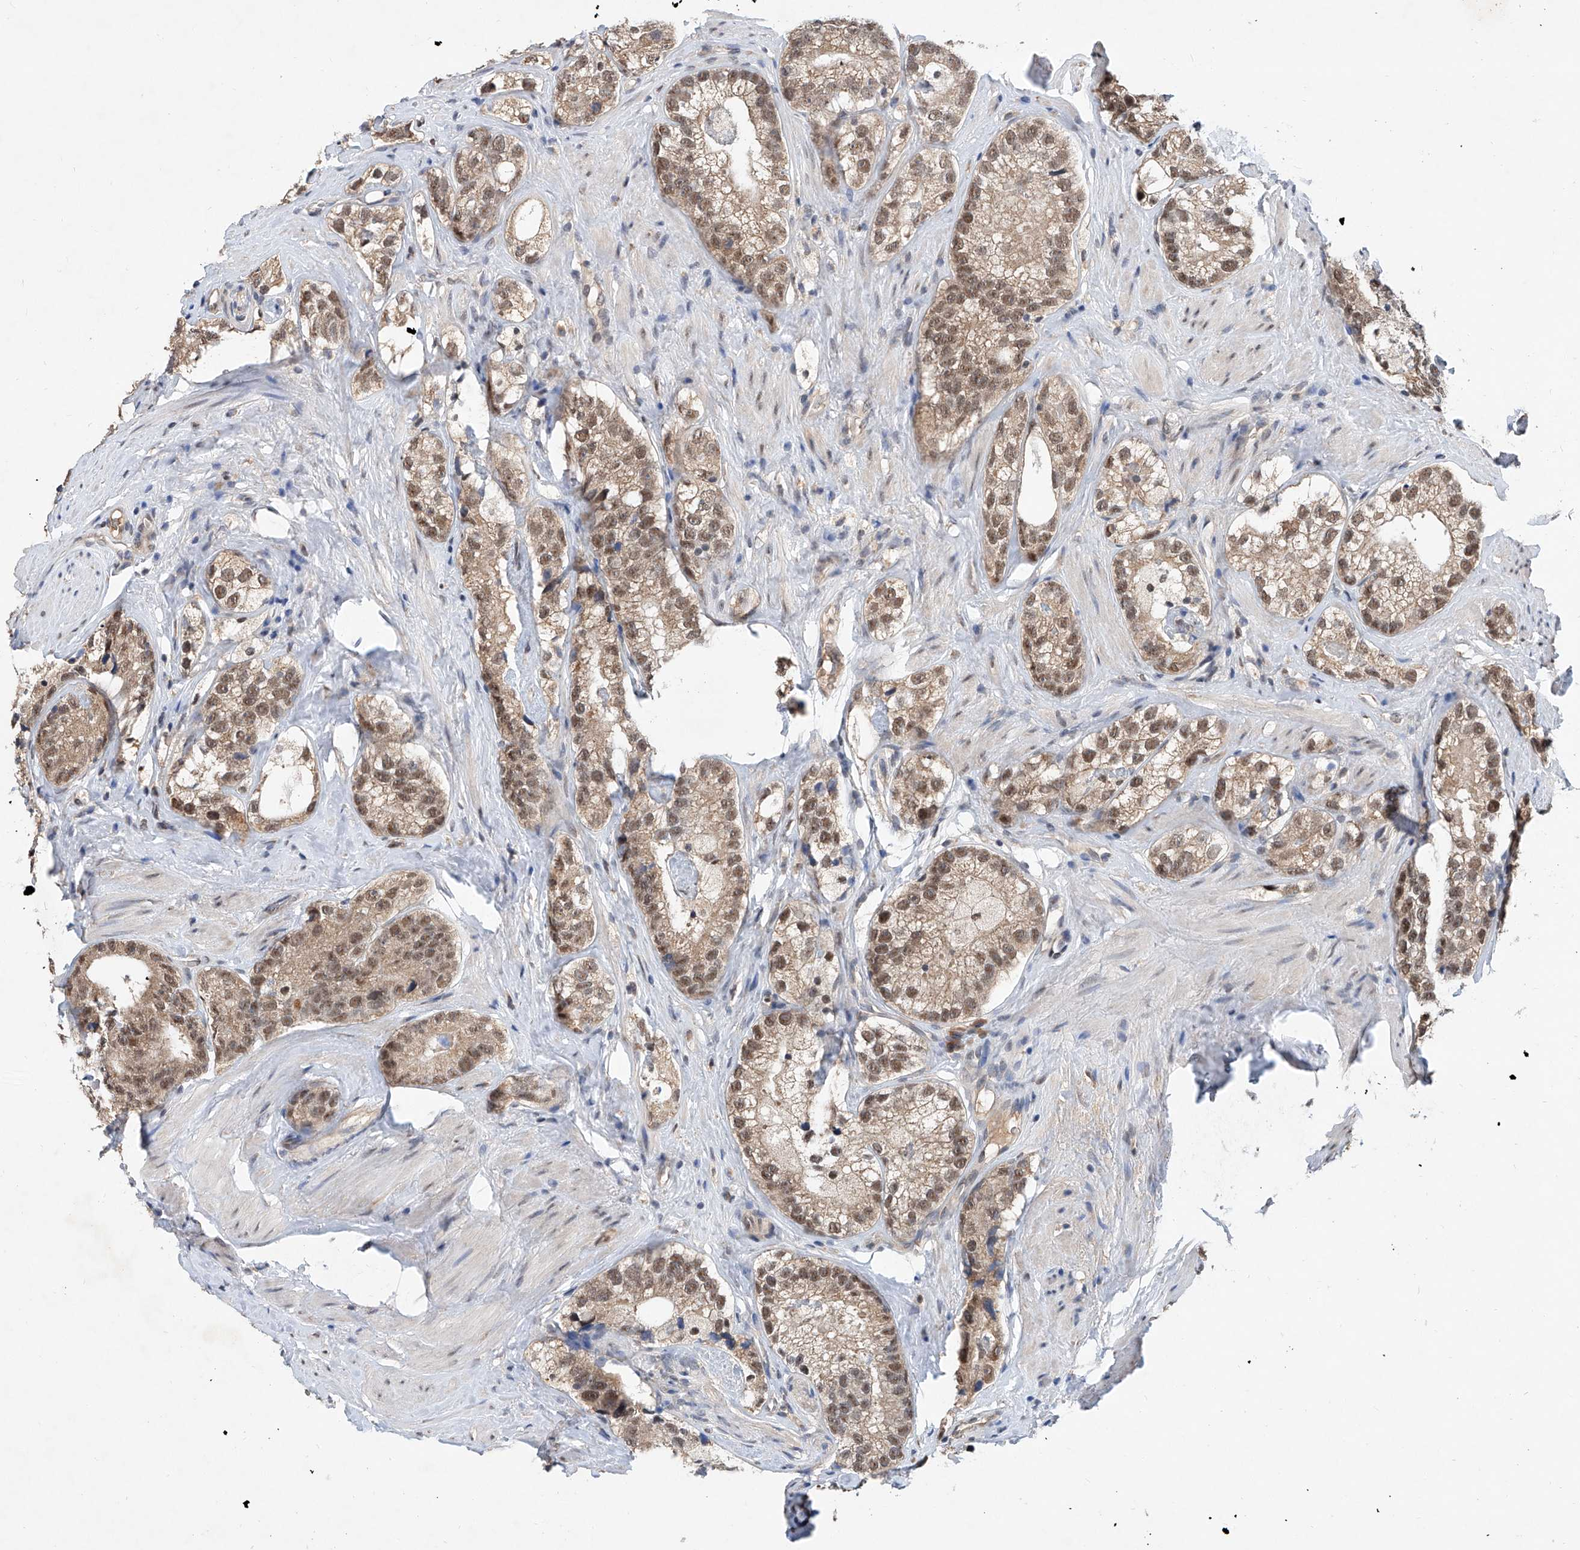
{"staining": {"intensity": "moderate", "quantity": "25%-75%", "location": "nuclear"}, "tissue": "prostate cancer", "cell_type": "Tumor cells", "image_type": "cancer", "snomed": [{"axis": "morphology", "description": "Adenocarcinoma, High grade"}, {"axis": "topography", "description": "Prostate"}], "caption": "Protein expression analysis of human adenocarcinoma (high-grade) (prostate) reveals moderate nuclear staining in about 25%-75% of tumor cells. (Stains: DAB in brown, nuclei in blue, Microscopy: brightfield microscopy at high magnification).", "gene": "CARMIL3", "patient": {"sex": "male", "age": 56}}